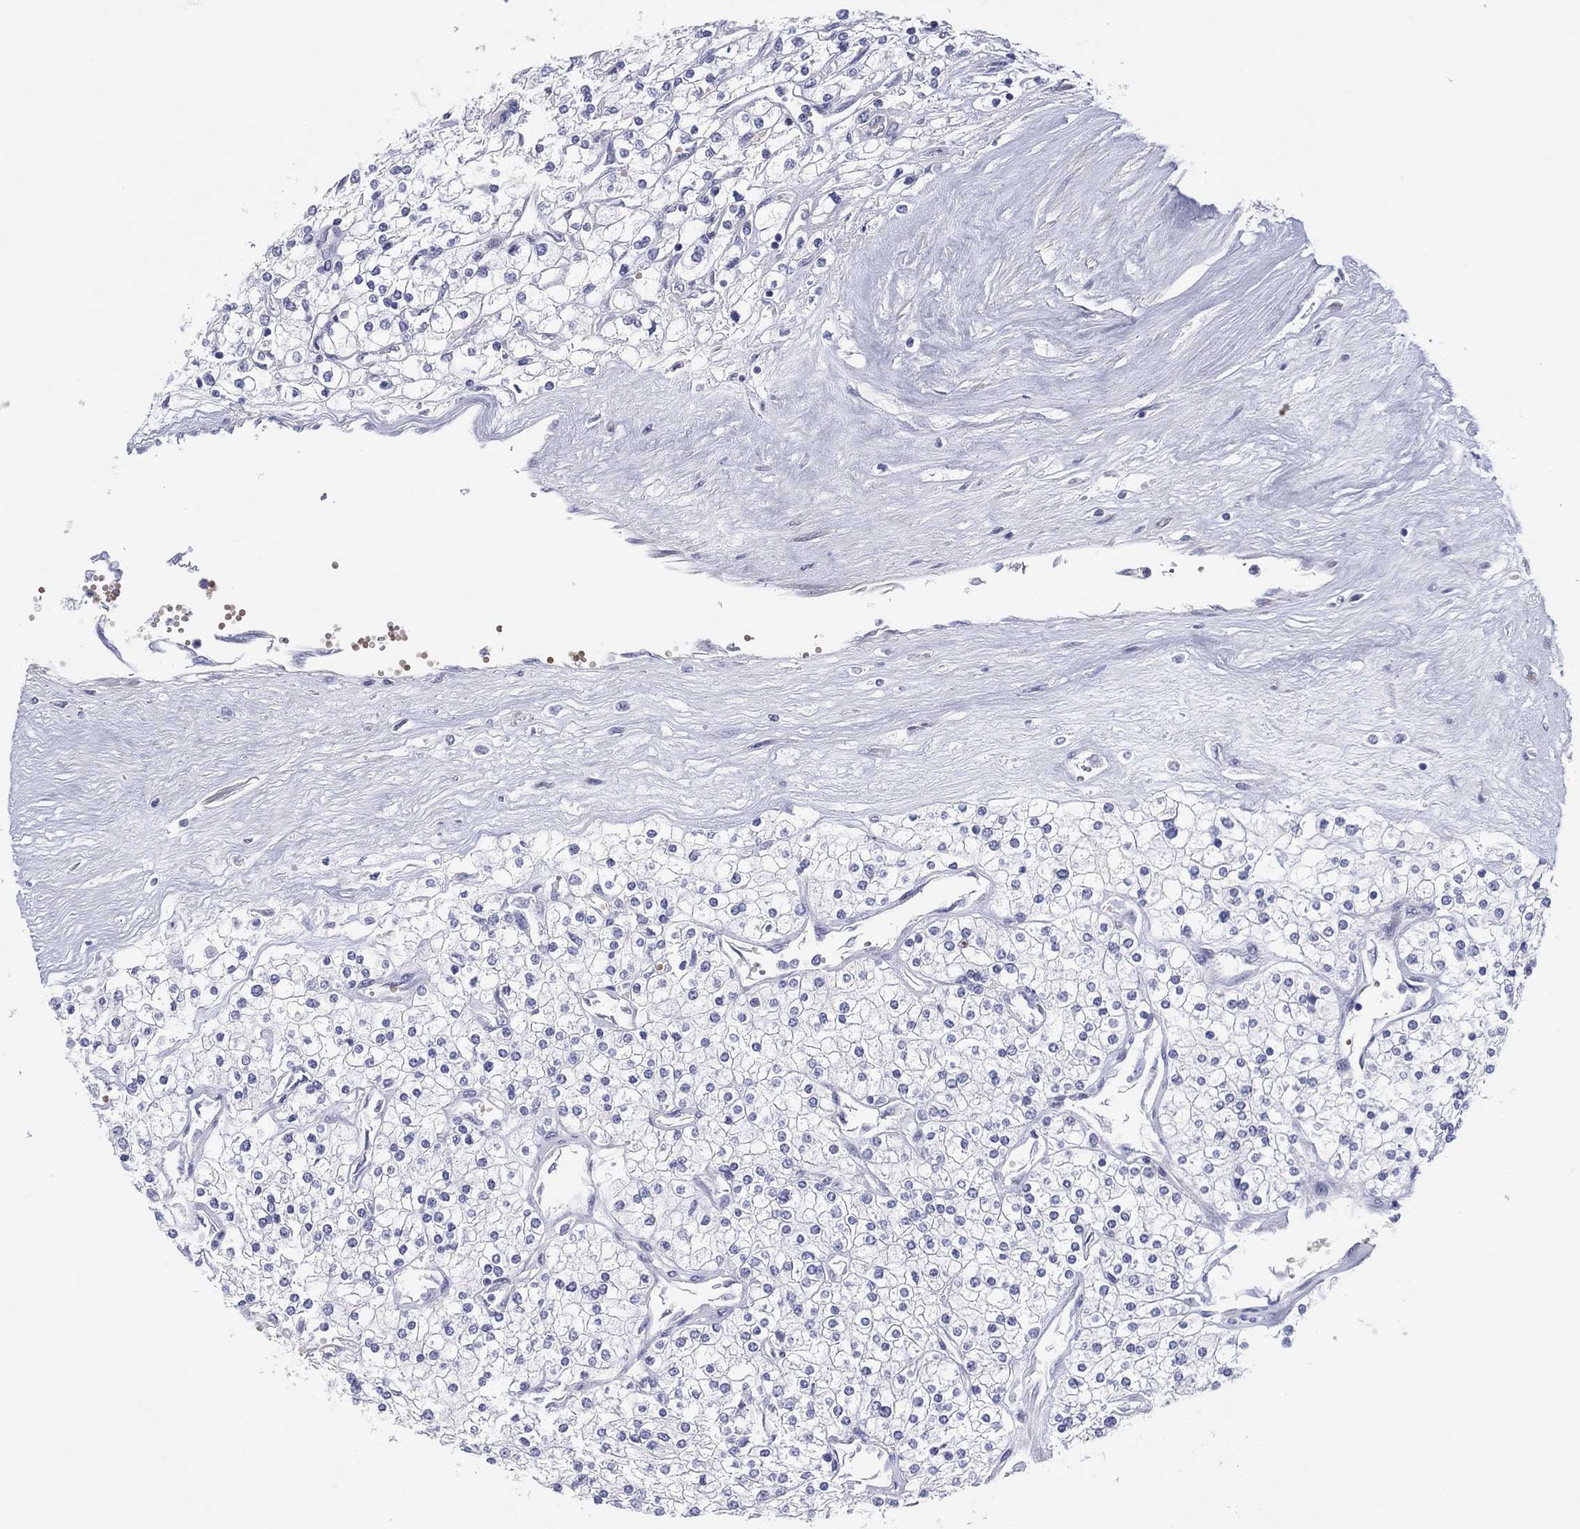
{"staining": {"intensity": "negative", "quantity": "none", "location": "none"}, "tissue": "renal cancer", "cell_type": "Tumor cells", "image_type": "cancer", "snomed": [{"axis": "morphology", "description": "Adenocarcinoma, NOS"}, {"axis": "topography", "description": "Kidney"}], "caption": "An image of renal adenocarcinoma stained for a protein displays no brown staining in tumor cells.", "gene": "HEATR4", "patient": {"sex": "male", "age": 80}}